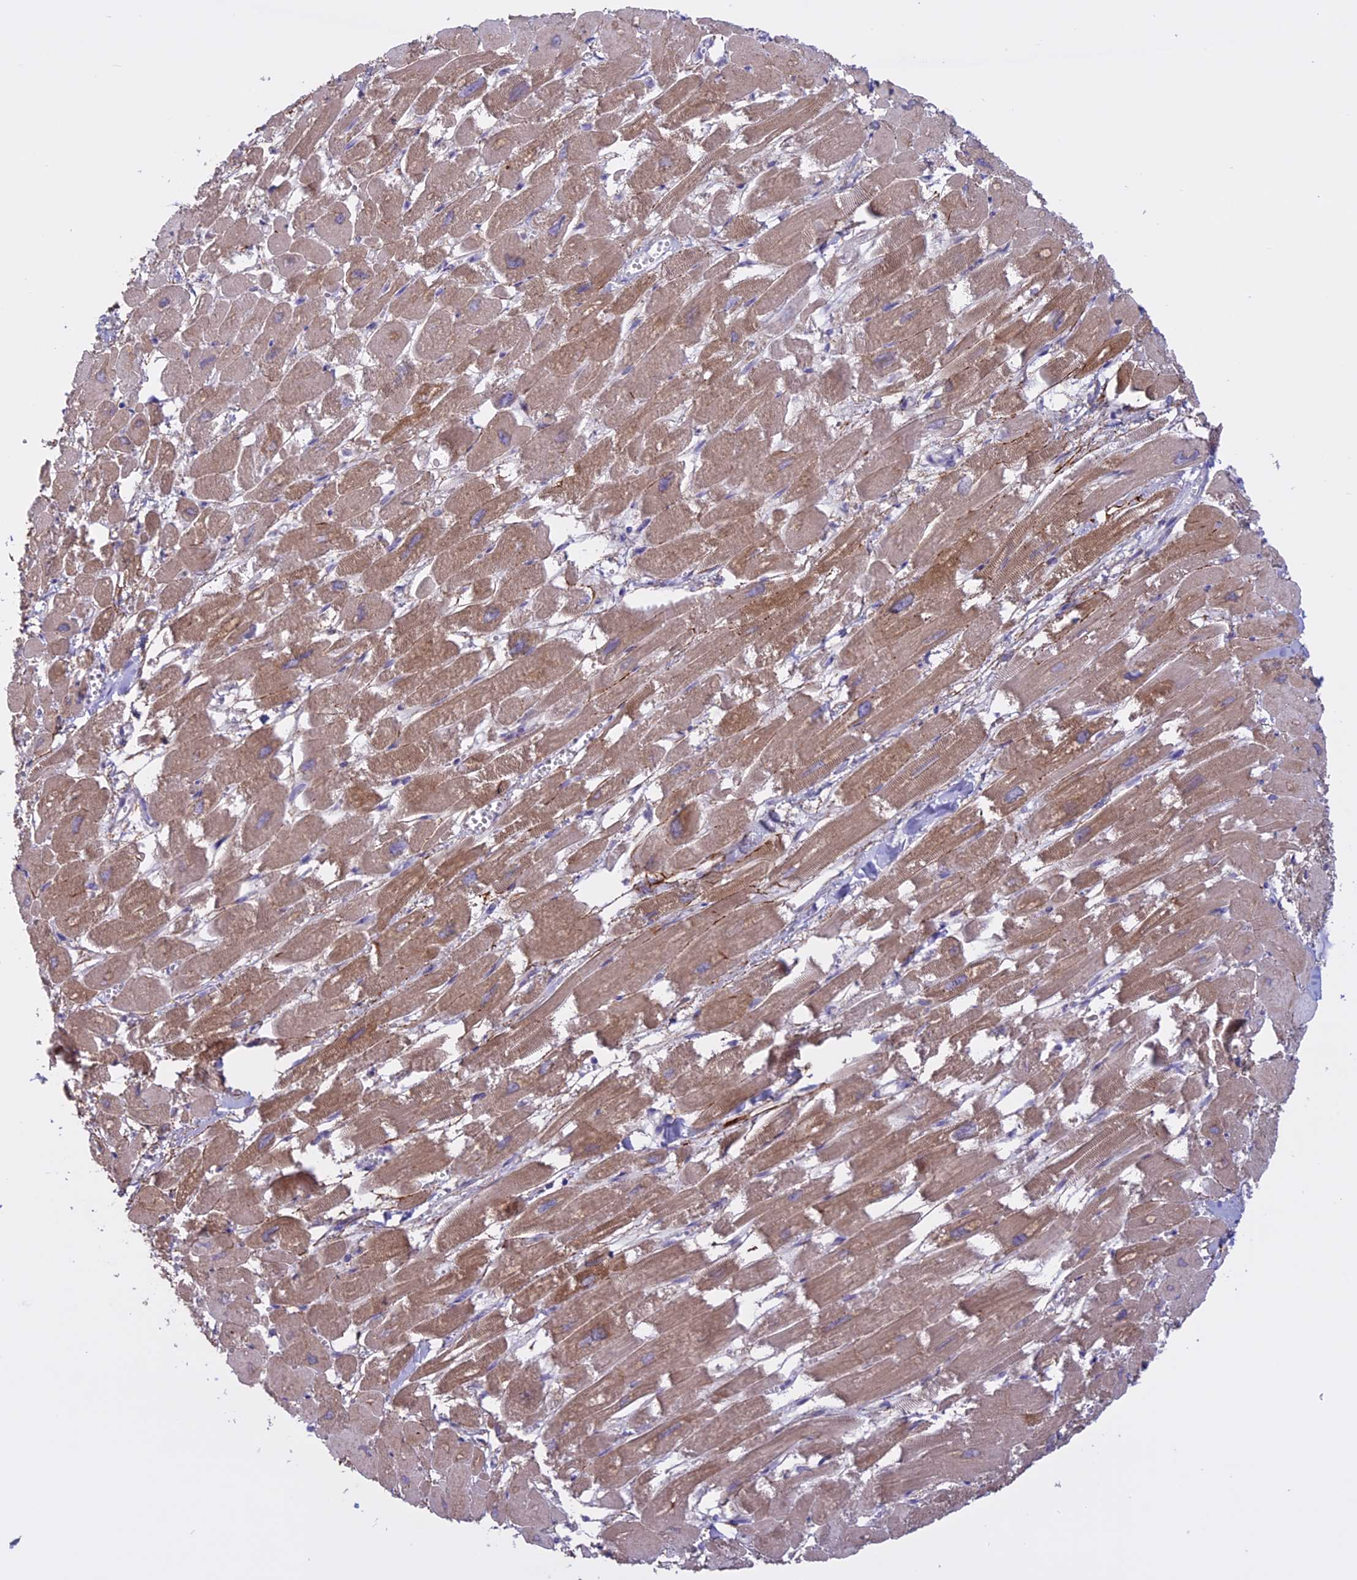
{"staining": {"intensity": "moderate", "quantity": ">75%", "location": "cytoplasmic/membranous"}, "tissue": "heart muscle", "cell_type": "Cardiomyocytes", "image_type": "normal", "snomed": [{"axis": "morphology", "description": "Normal tissue, NOS"}, {"axis": "topography", "description": "Heart"}], "caption": "Heart muscle stained with DAB immunohistochemistry demonstrates medium levels of moderate cytoplasmic/membranous staining in about >75% of cardiomyocytes. (Stains: DAB (3,3'-diaminobenzidine) in brown, nuclei in blue, Microscopy: brightfield microscopy at high magnification).", "gene": "SPHKAP", "patient": {"sex": "male", "age": 54}}